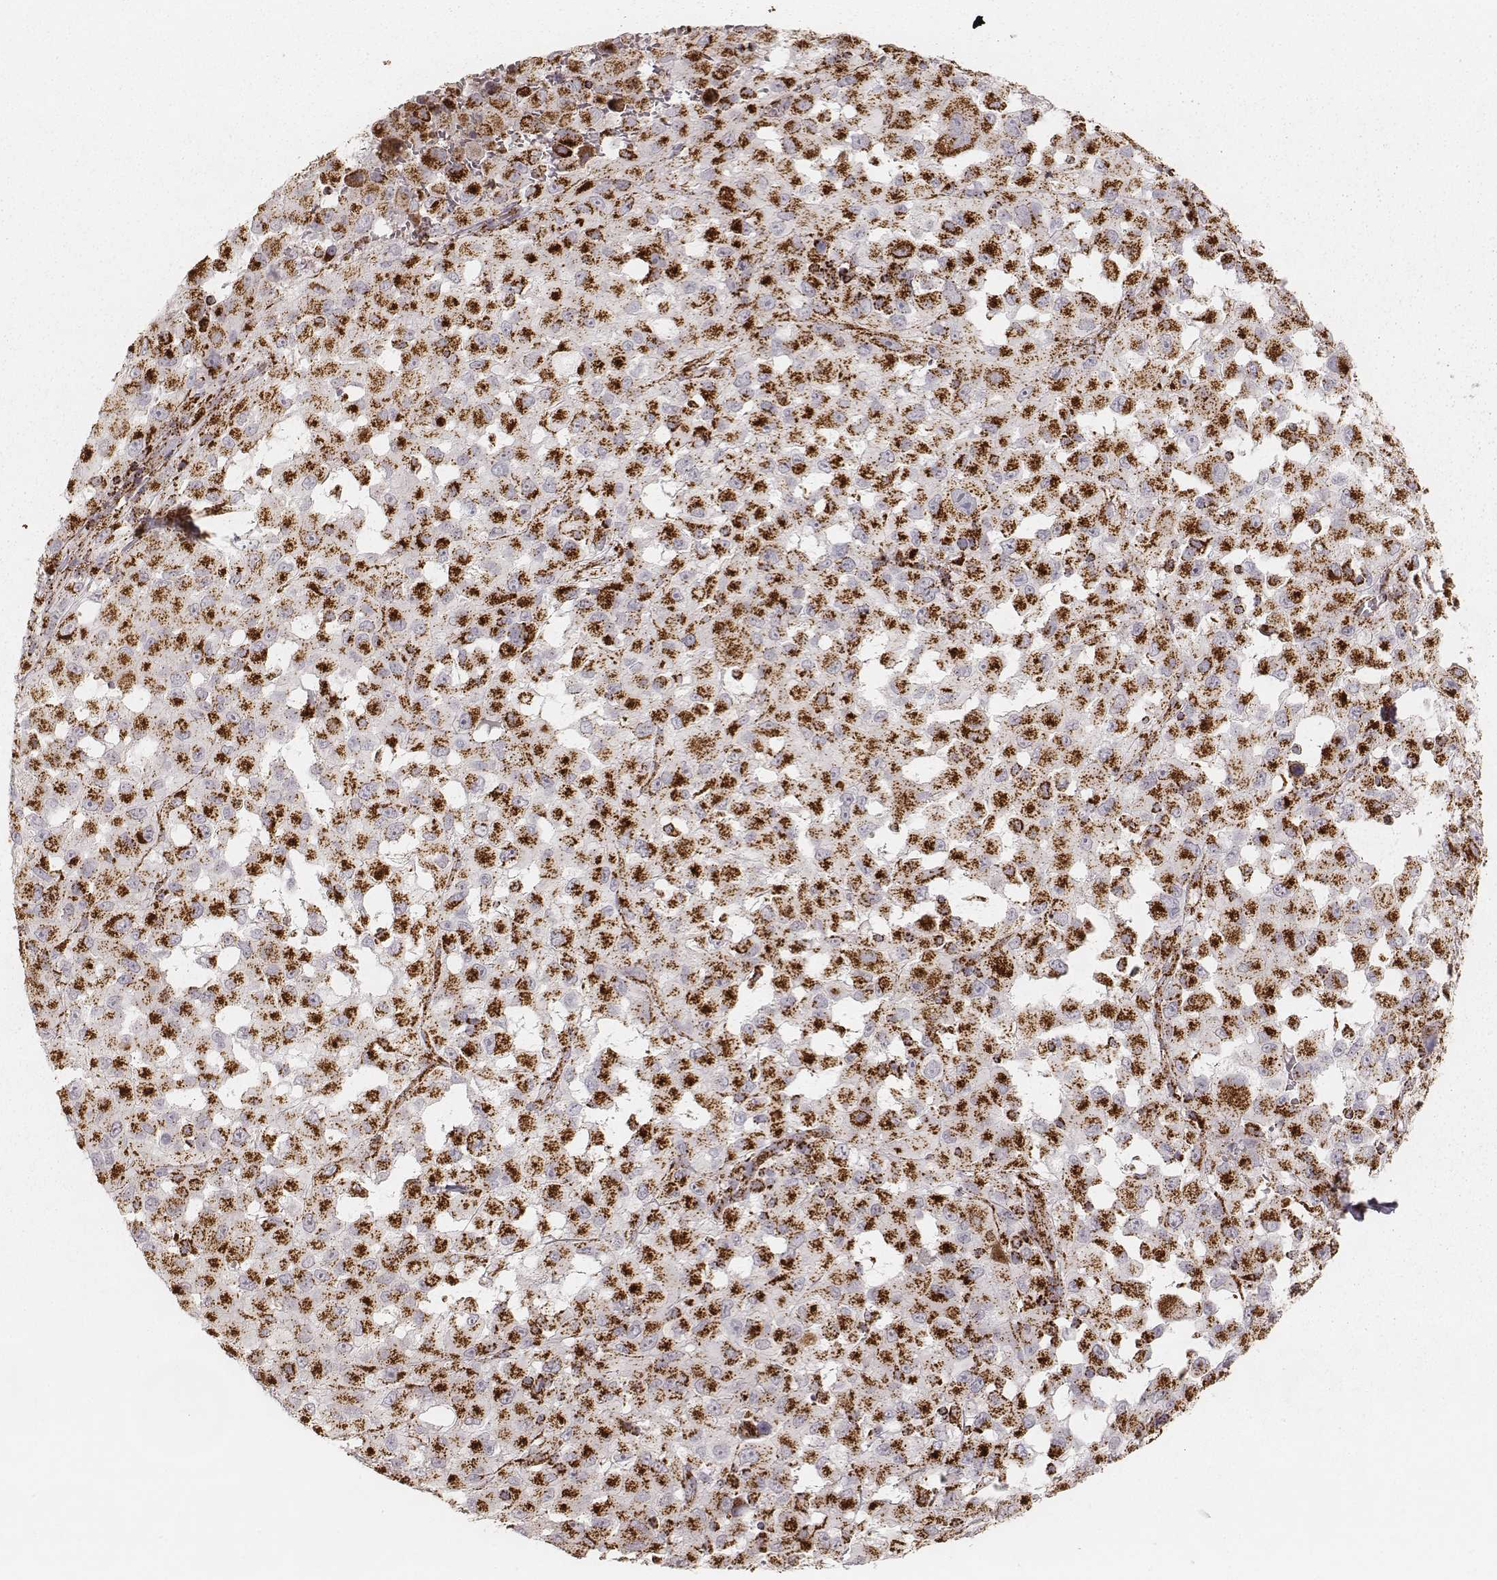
{"staining": {"intensity": "strong", "quantity": ">75%", "location": "cytoplasmic/membranous"}, "tissue": "melanoma", "cell_type": "Tumor cells", "image_type": "cancer", "snomed": [{"axis": "morphology", "description": "Malignant melanoma, Metastatic site"}, {"axis": "topography", "description": "Lymph node"}], "caption": "Protein expression analysis of human malignant melanoma (metastatic site) reveals strong cytoplasmic/membranous expression in approximately >75% of tumor cells.", "gene": "CS", "patient": {"sex": "male", "age": 50}}